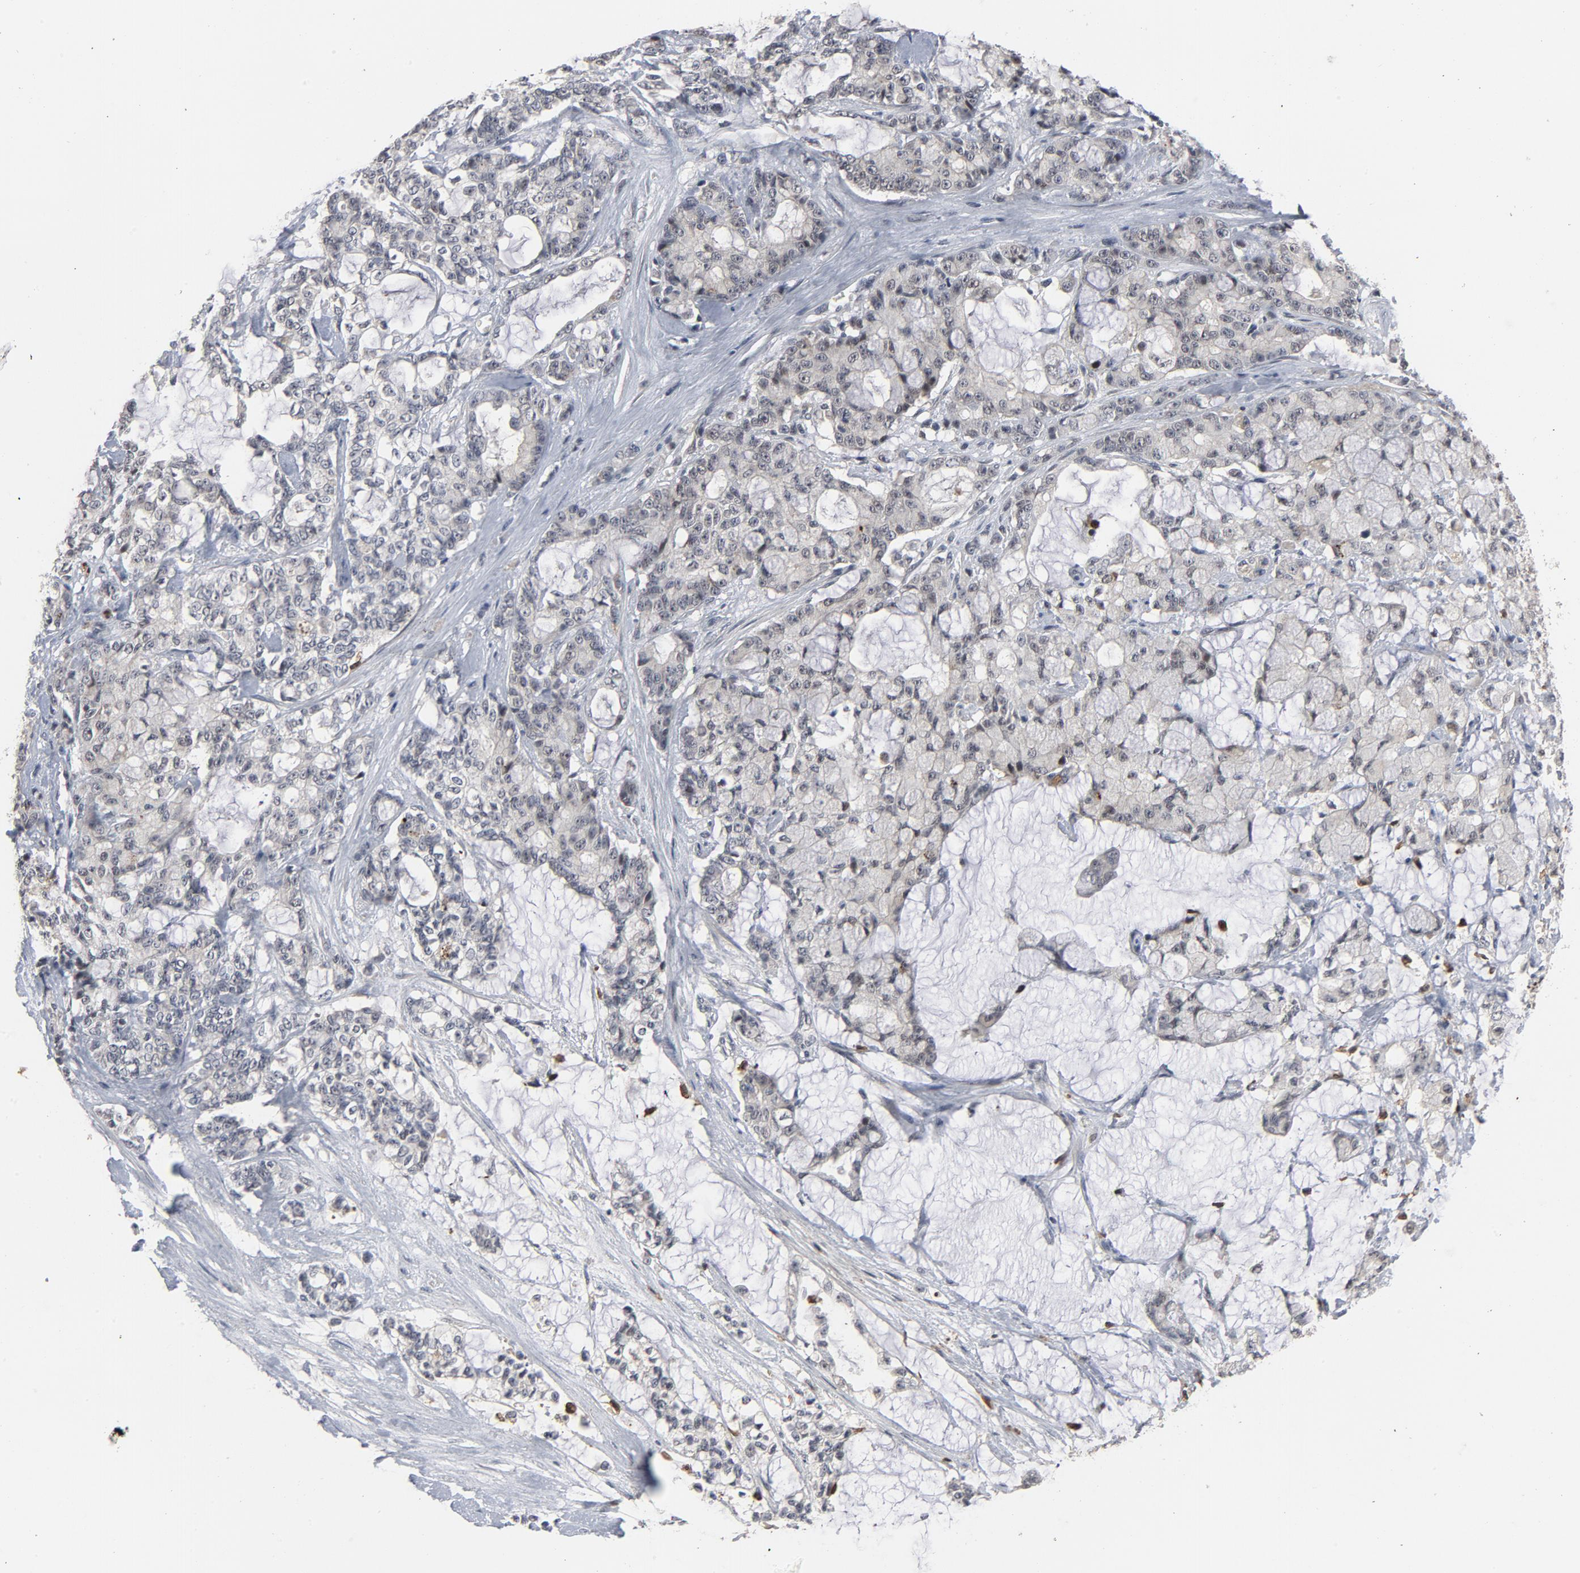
{"staining": {"intensity": "negative", "quantity": "none", "location": "none"}, "tissue": "pancreatic cancer", "cell_type": "Tumor cells", "image_type": "cancer", "snomed": [{"axis": "morphology", "description": "Adenocarcinoma, NOS"}, {"axis": "topography", "description": "Pancreas"}], "caption": "Histopathology image shows no protein positivity in tumor cells of pancreatic adenocarcinoma tissue.", "gene": "RTL5", "patient": {"sex": "female", "age": 73}}